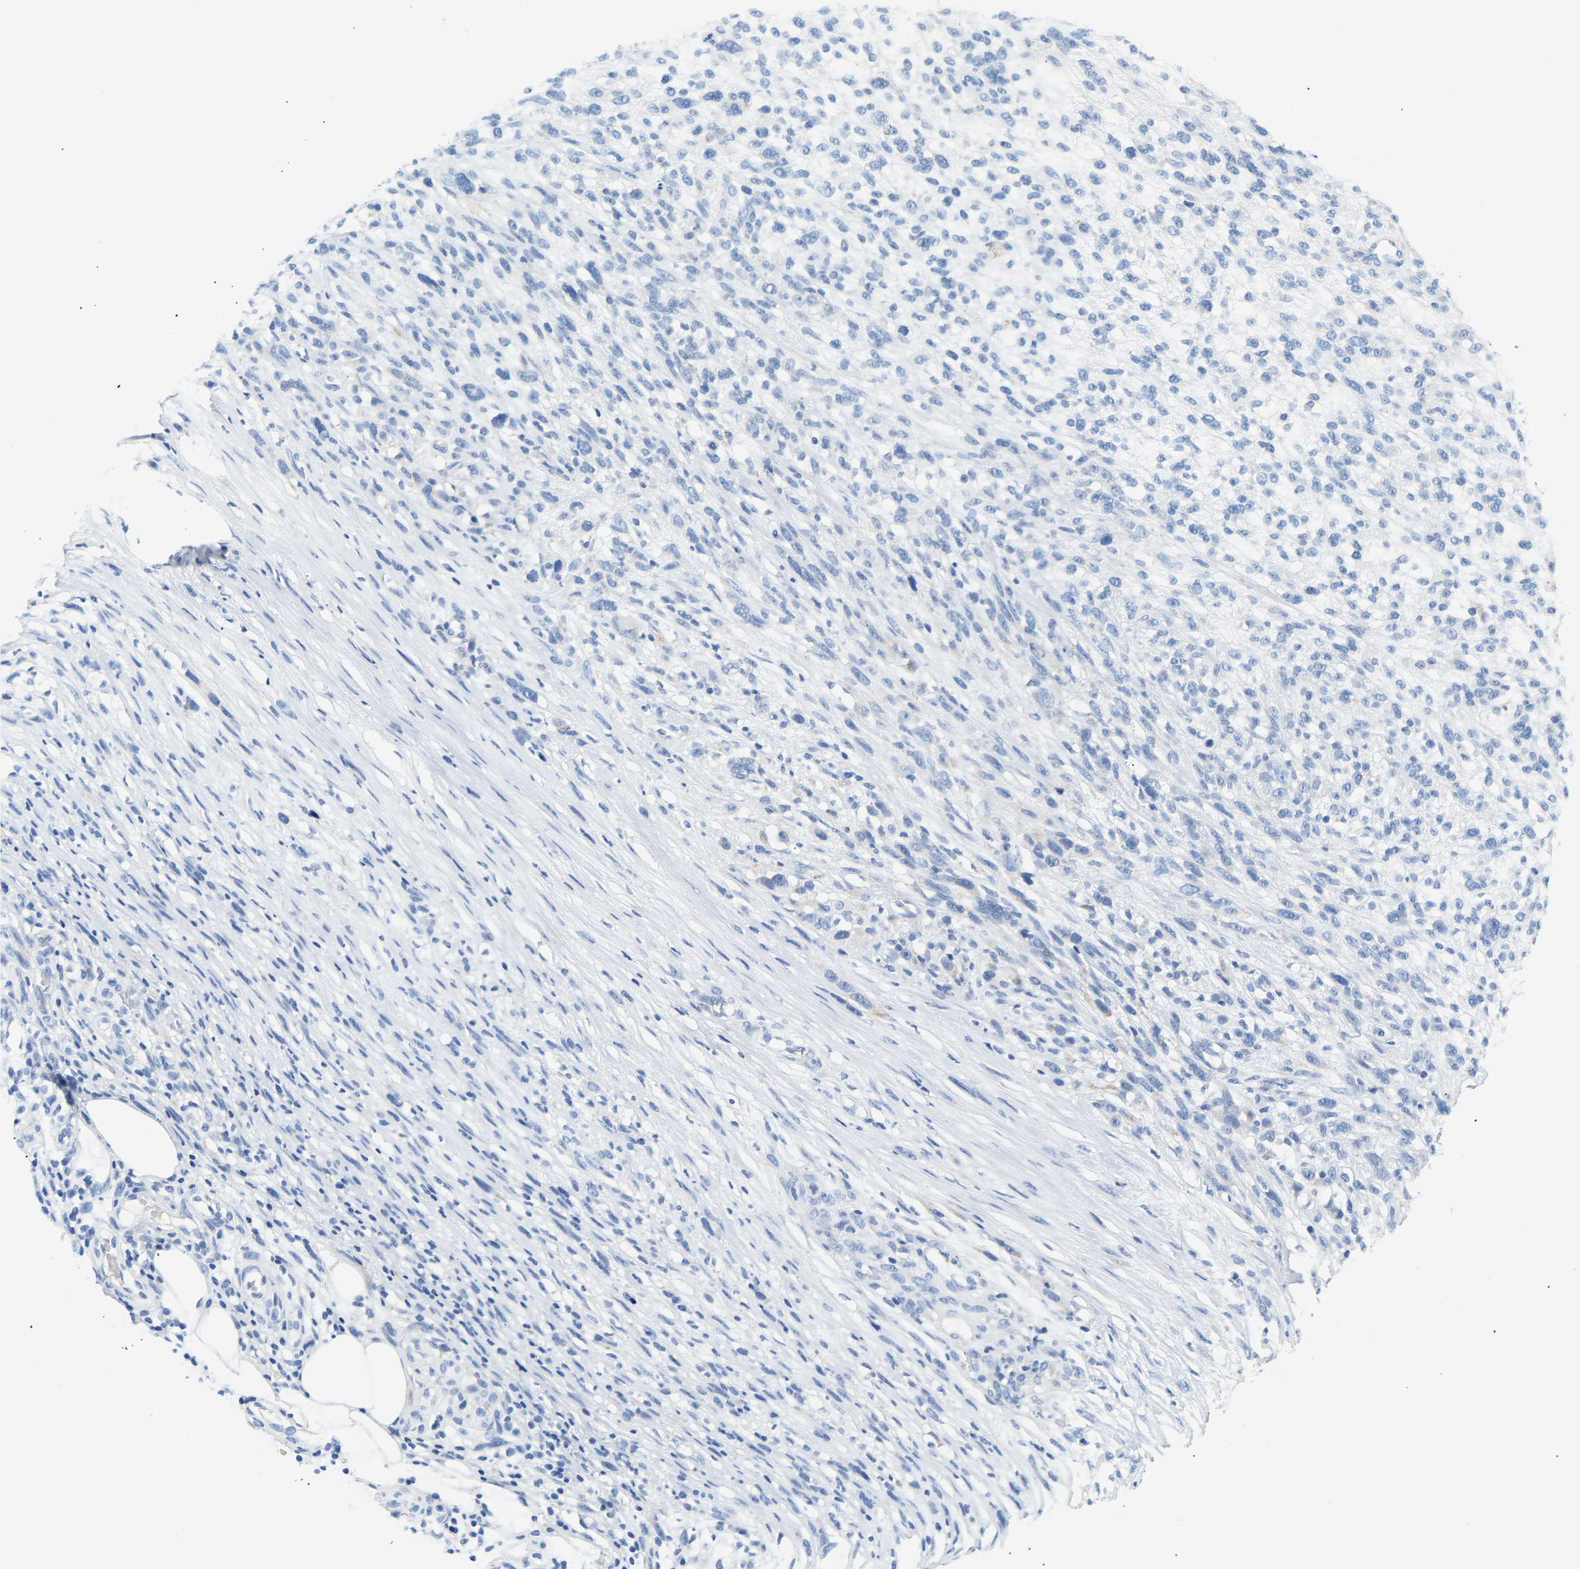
{"staining": {"intensity": "negative", "quantity": "none", "location": "none"}, "tissue": "melanoma", "cell_type": "Tumor cells", "image_type": "cancer", "snomed": [{"axis": "morphology", "description": "Malignant melanoma, NOS"}, {"axis": "topography", "description": "Skin"}], "caption": "High power microscopy photomicrograph of an IHC image of malignant melanoma, revealing no significant positivity in tumor cells. The staining is performed using DAB brown chromogen with nuclei counter-stained in using hematoxylin.", "gene": "PEX1", "patient": {"sex": "female", "age": 55}}